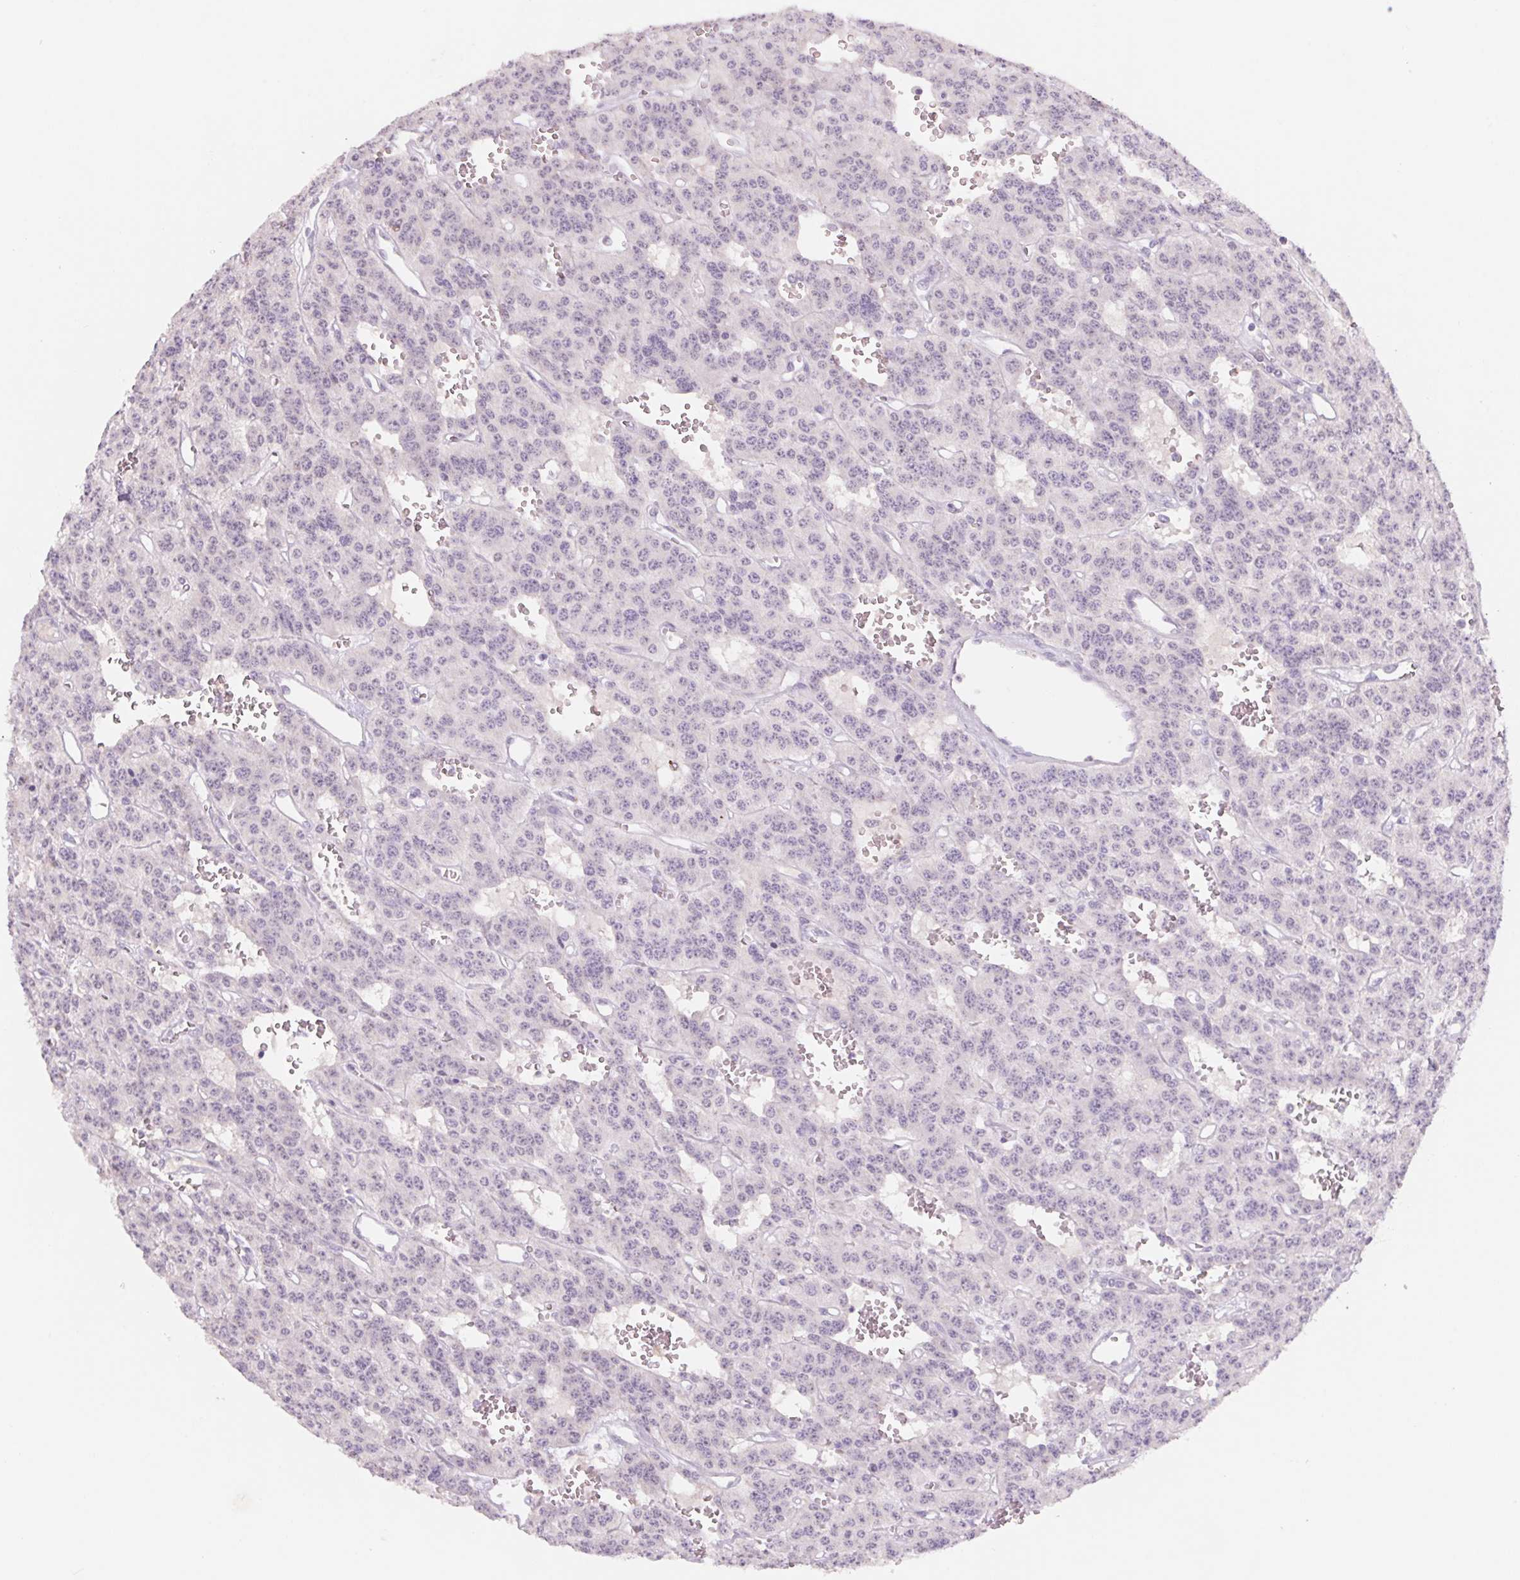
{"staining": {"intensity": "negative", "quantity": "none", "location": "none"}, "tissue": "carcinoid", "cell_type": "Tumor cells", "image_type": "cancer", "snomed": [{"axis": "morphology", "description": "Carcinoid, malignant, NOS"}, {"axis": "topography", "description": "Lung"}], "caption": "IHC micrograph of carcinoid stained for a protein (brown), which exhibits no staining in tumor cells. Brightfield microscopy of immunohistochemistry (IHC) stained with DAB (brown) and hematoxylin (blue), captured at high magnification.", "gene": "PNMA8B", "patient": {"sex": "female", "age": 71}}